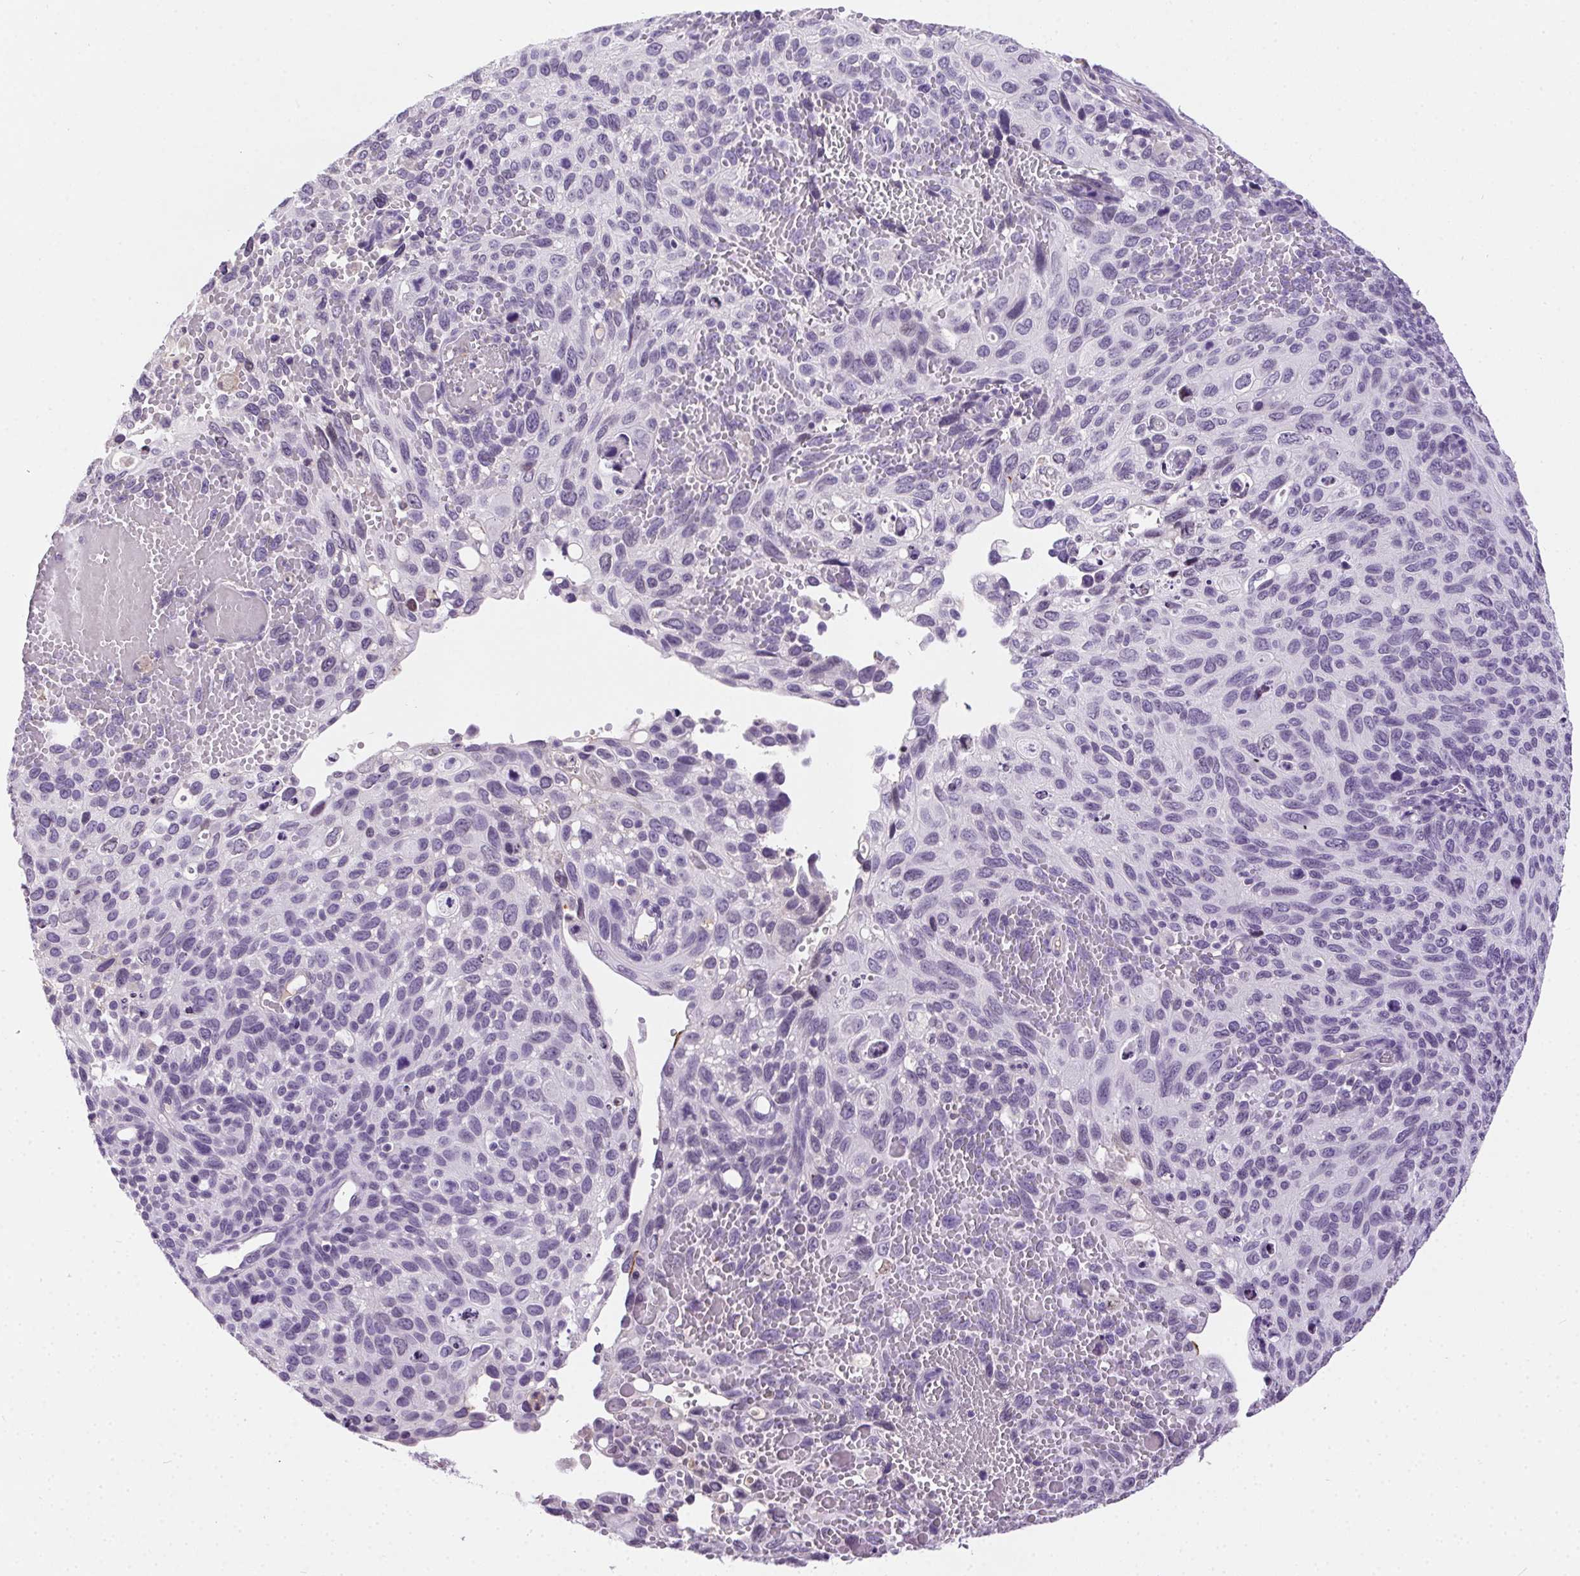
{"staining": {"intensity": "negative", "quantity": "none", "location": "none"}, "tissue": "cervical cancer", "cell_type": "Tumor cells", "image_type": "cancer", "snomed": [{"axis": "morphology", "description": "Squamous cell carcinoma, NOS"}, {"axis": "topography", "description": "Cervix"}], "caption": "A histopathology image of cervical squamous cell carcinoma stained for a protein reveals no brown staining in tumor cells.", "gene": "SSTR4", "patient": {"sex": "female", "age": 70}}